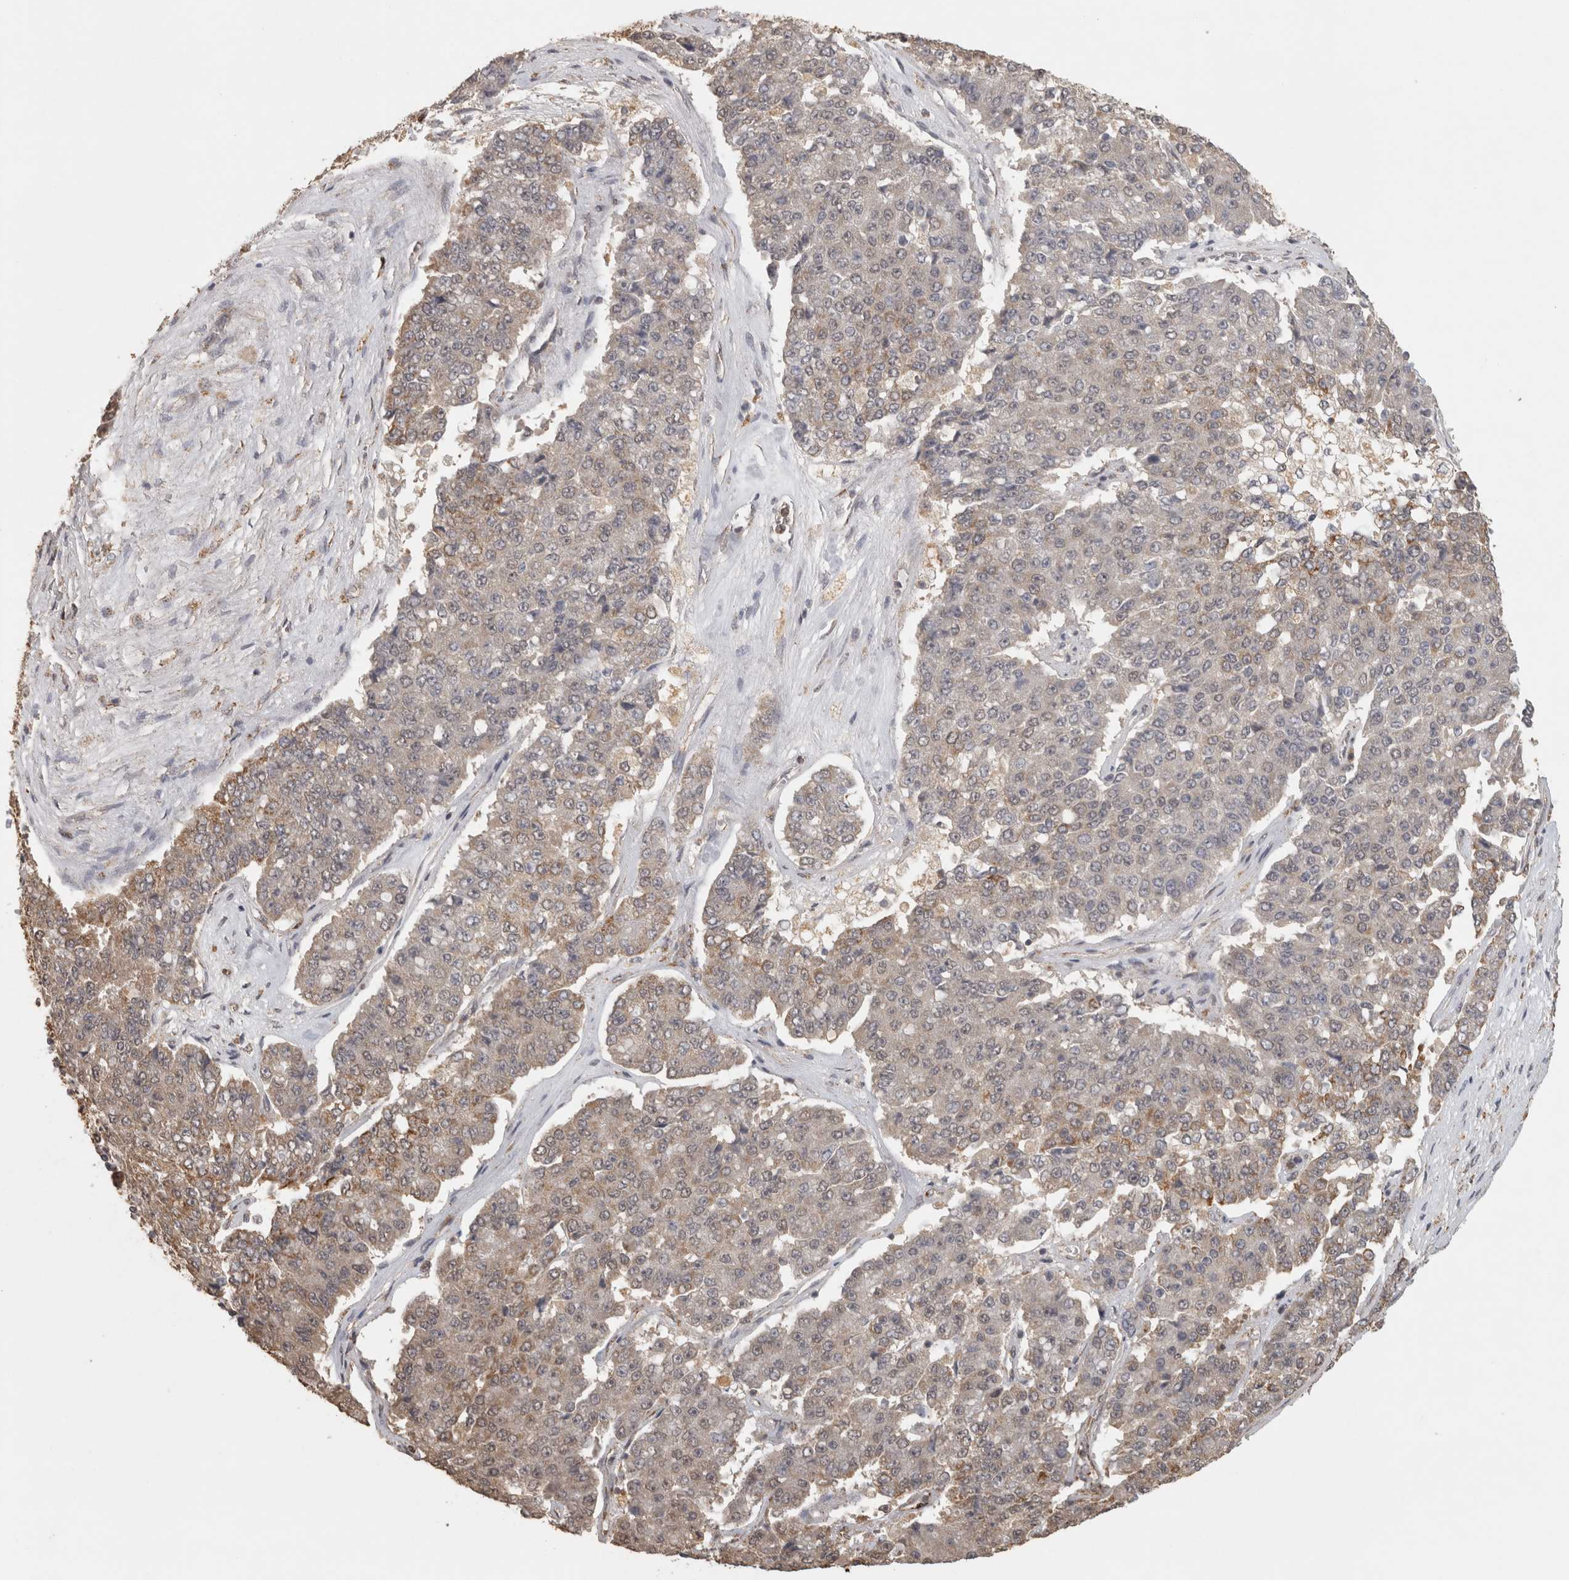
{"staining": {"intensity": "weak", "quantity": "<25%", "location": "cytoplasmic/membranous"}, "tissue": "pancreatic cancer", "cell_type": "Tumor cells", "image_type": "cancer", "snomed": [{"axis": "morphology", "description": "Adenocarcinoma, NOS"}, {"axis": "topography", "description": "Pancreas"}], "caption": "A high-resolution micrograph shows immunohistochemistry (IHC) staining of pancreatic cancer, which demonstrates no significant expression in tumor cells.", "gene": "BNIP3L", "patient": {"sex": "male", "age": 50}}